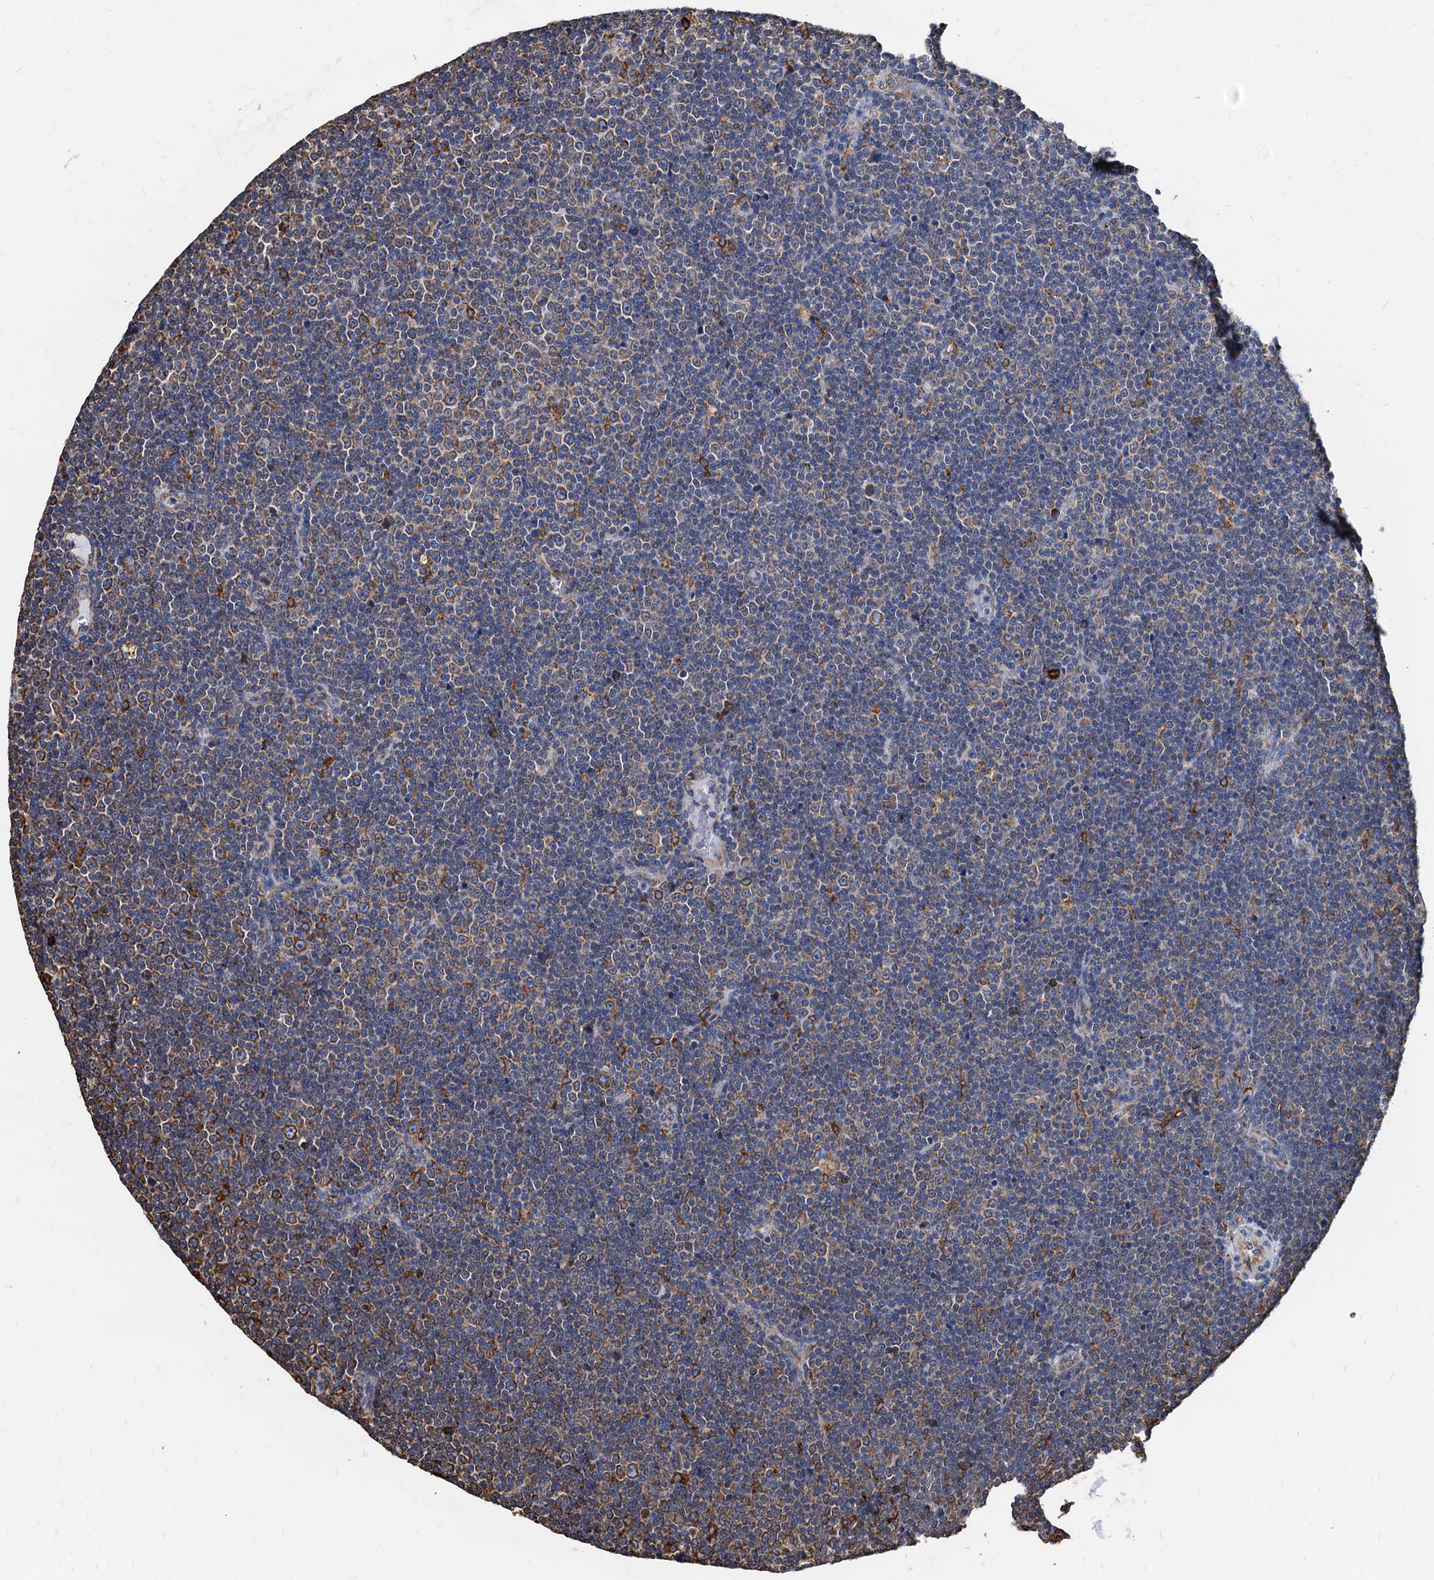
{"staining": {"intensity": "weak", "quantity": "25%-75%", "location": "cytoplasmic/membranous"}, "tissue": "lymphoma", "cell_type": "Tumor cells", "image_type": "cancer", "snomed": [{"axis": "morphology", "description": "Malignant lymphoma, non-Hodgkin's type, Low grade"}, {"axis": "topography", "description": "Lymph node"}], "caption": "The histopathology image demonstrates a brown stain indicating the presence of a protein in the cytoplasmic/membranous of tumor cells in low-grade malignant lymphoma, non-Hodgkin's type. (IHC, brightfield microscopy, high magnification).", "gene": "HSPA5", "patient": {"sex": "female", "age": 67}}